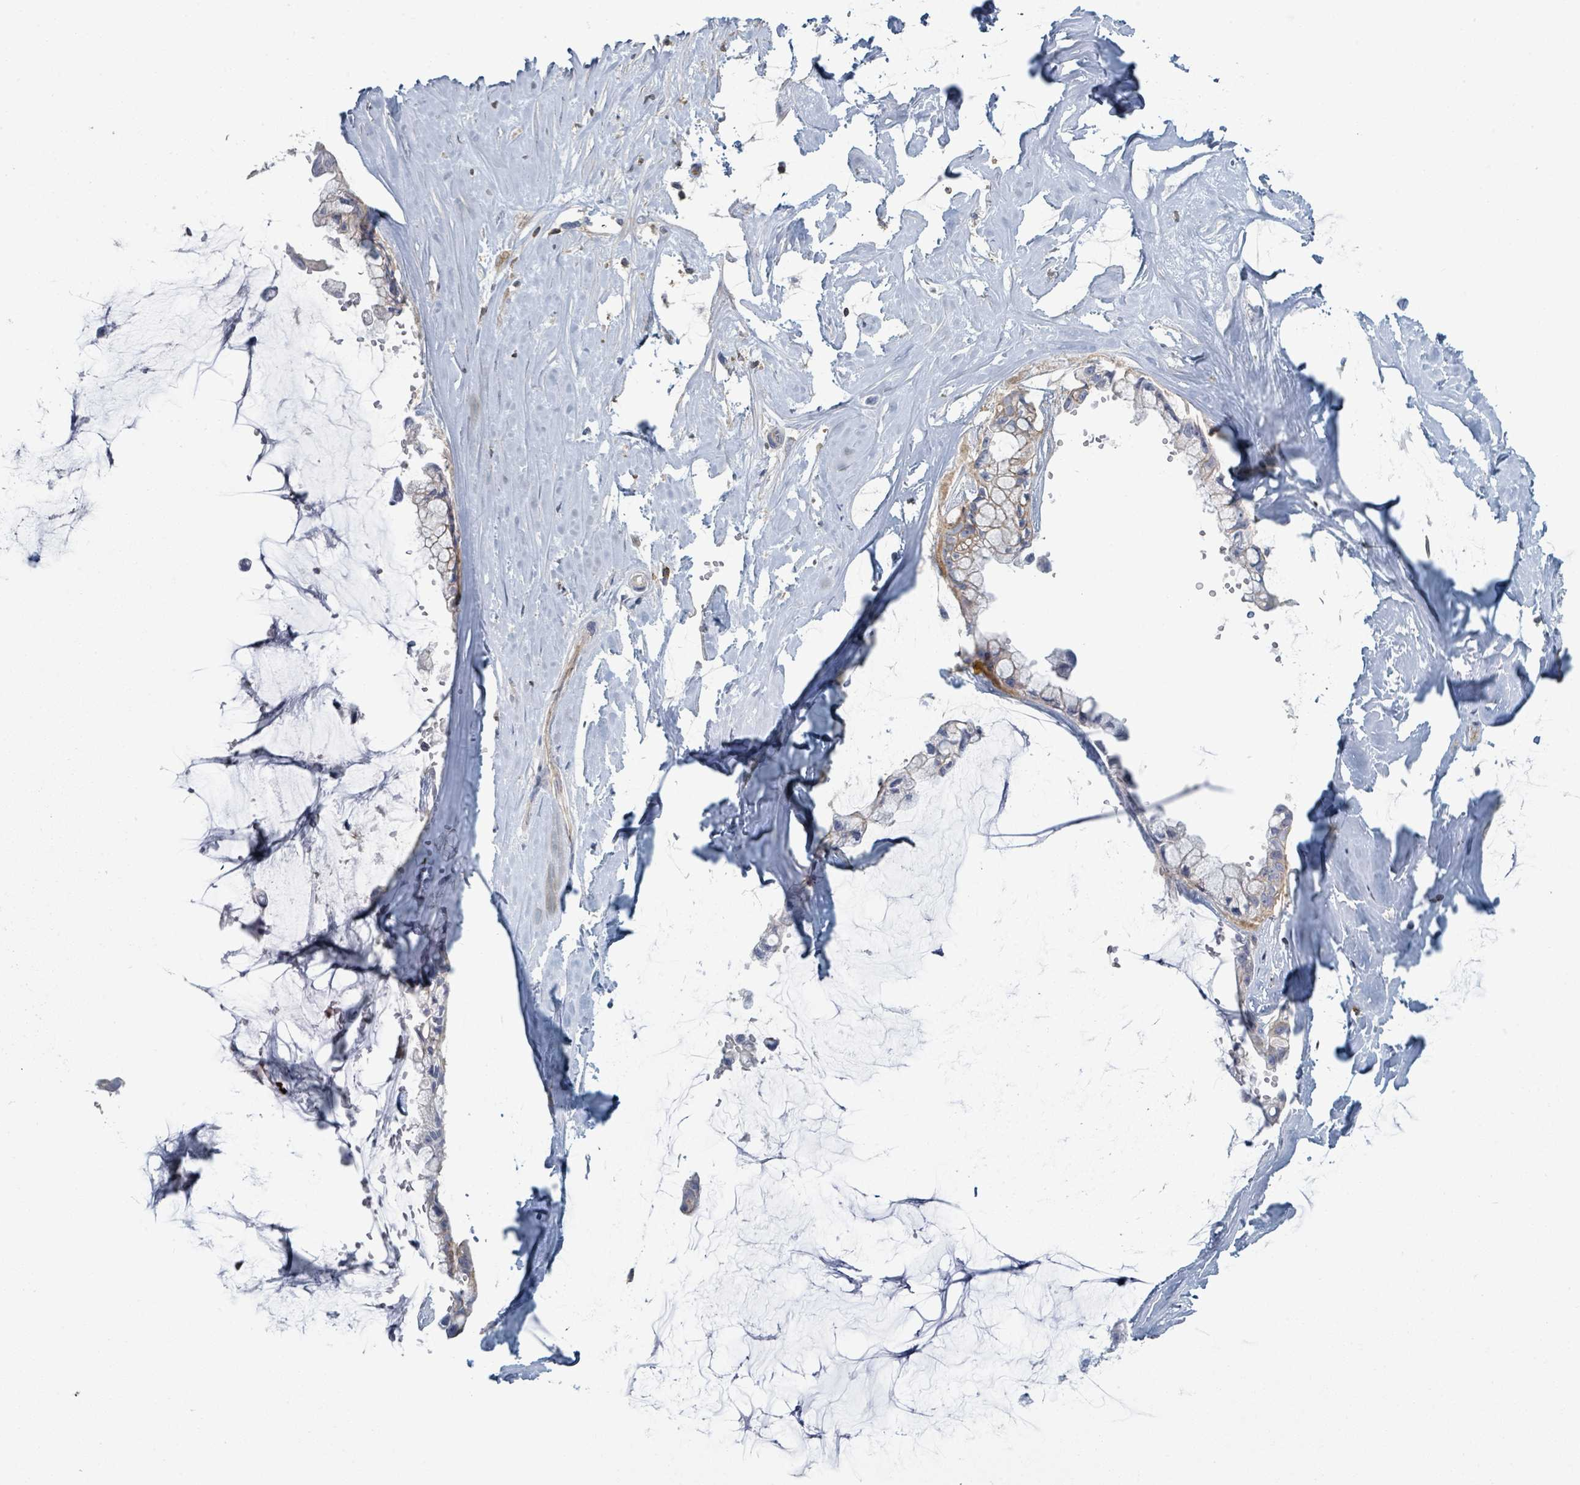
{"staining": {"intensity": "weak", "quantity": "<25%", "location": "cytoplasmic/membranous"}, "tissue": "ovarian cancer", "cell_type": "Tumor cells", "image_type": "cancer", "snomed": [{"axis": "morphology", "description": "Cystadenocarcinoma, mucinous, NOS"}, {"axis": "topography", "description": "Ovary"}], "caption": "Immunohistochemistry (IHC) histopathology image of neoplastic tissue: ovarian mucinous cystadenocarcinoma stained with DAB demonstrates no significant protein positivity in tumor cells.", "gene": "TNFRSF14", "patient": {"sex": "female", "age": 39}}